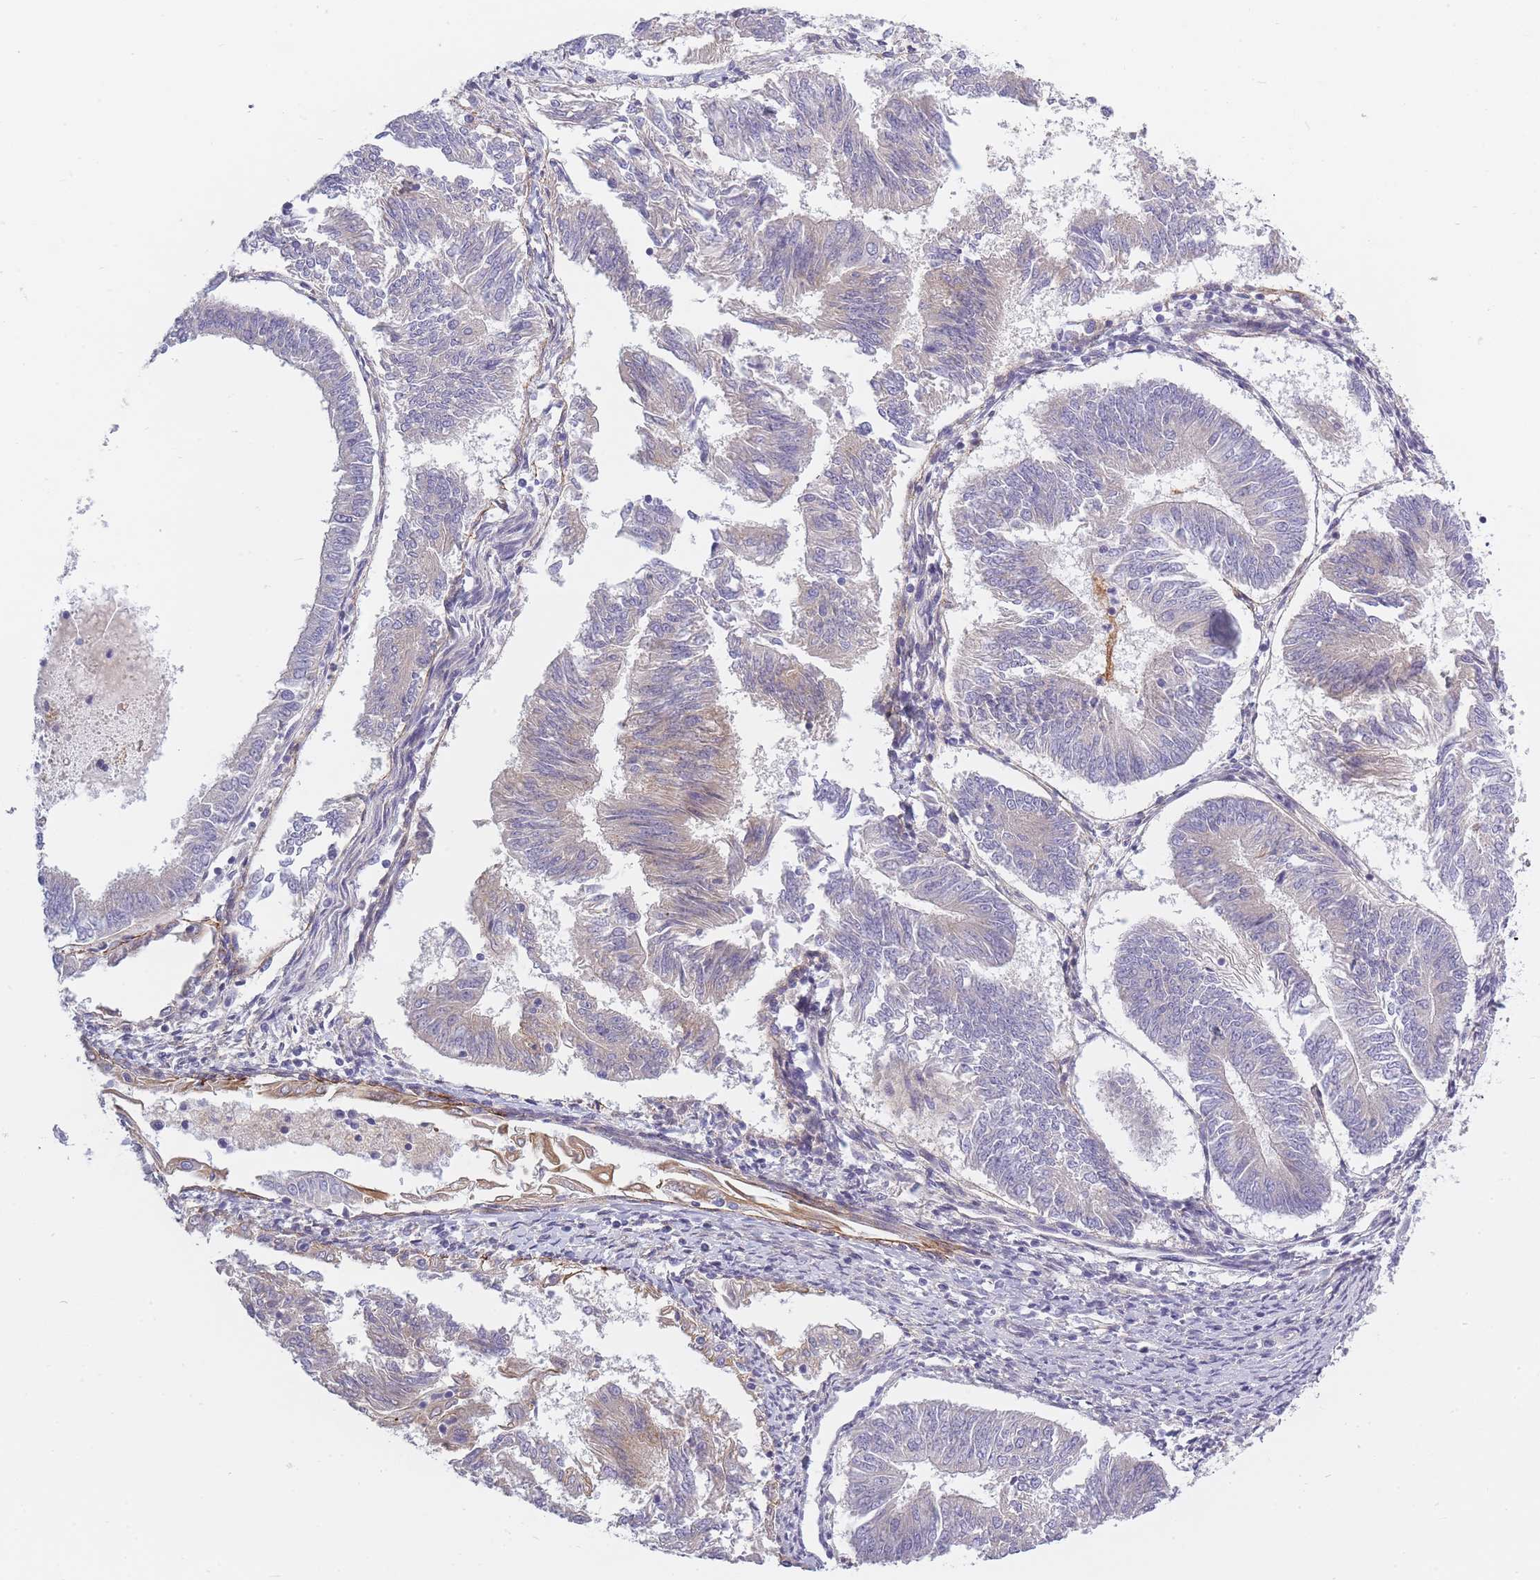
{"staining": {"intensity": "weak", "quantity": "<25%", "location": "cytoplasmic/membranous"}, "tissue": "endometrial cancer", "cell_type": "Tumor cells", "image_type": "cancer", "snomed": [{"axis": "morphology", "description": "Adenocarcinoma, NOS"}, {"axis": "topography", "description": "Endometrium"}], "caption": "A histopathology image of endometrial cancer stained for a protein demonstrates no brown staining in tumor cells.", "gene": "AP3M2", "patient": {"sex": "female", "age": 58}}